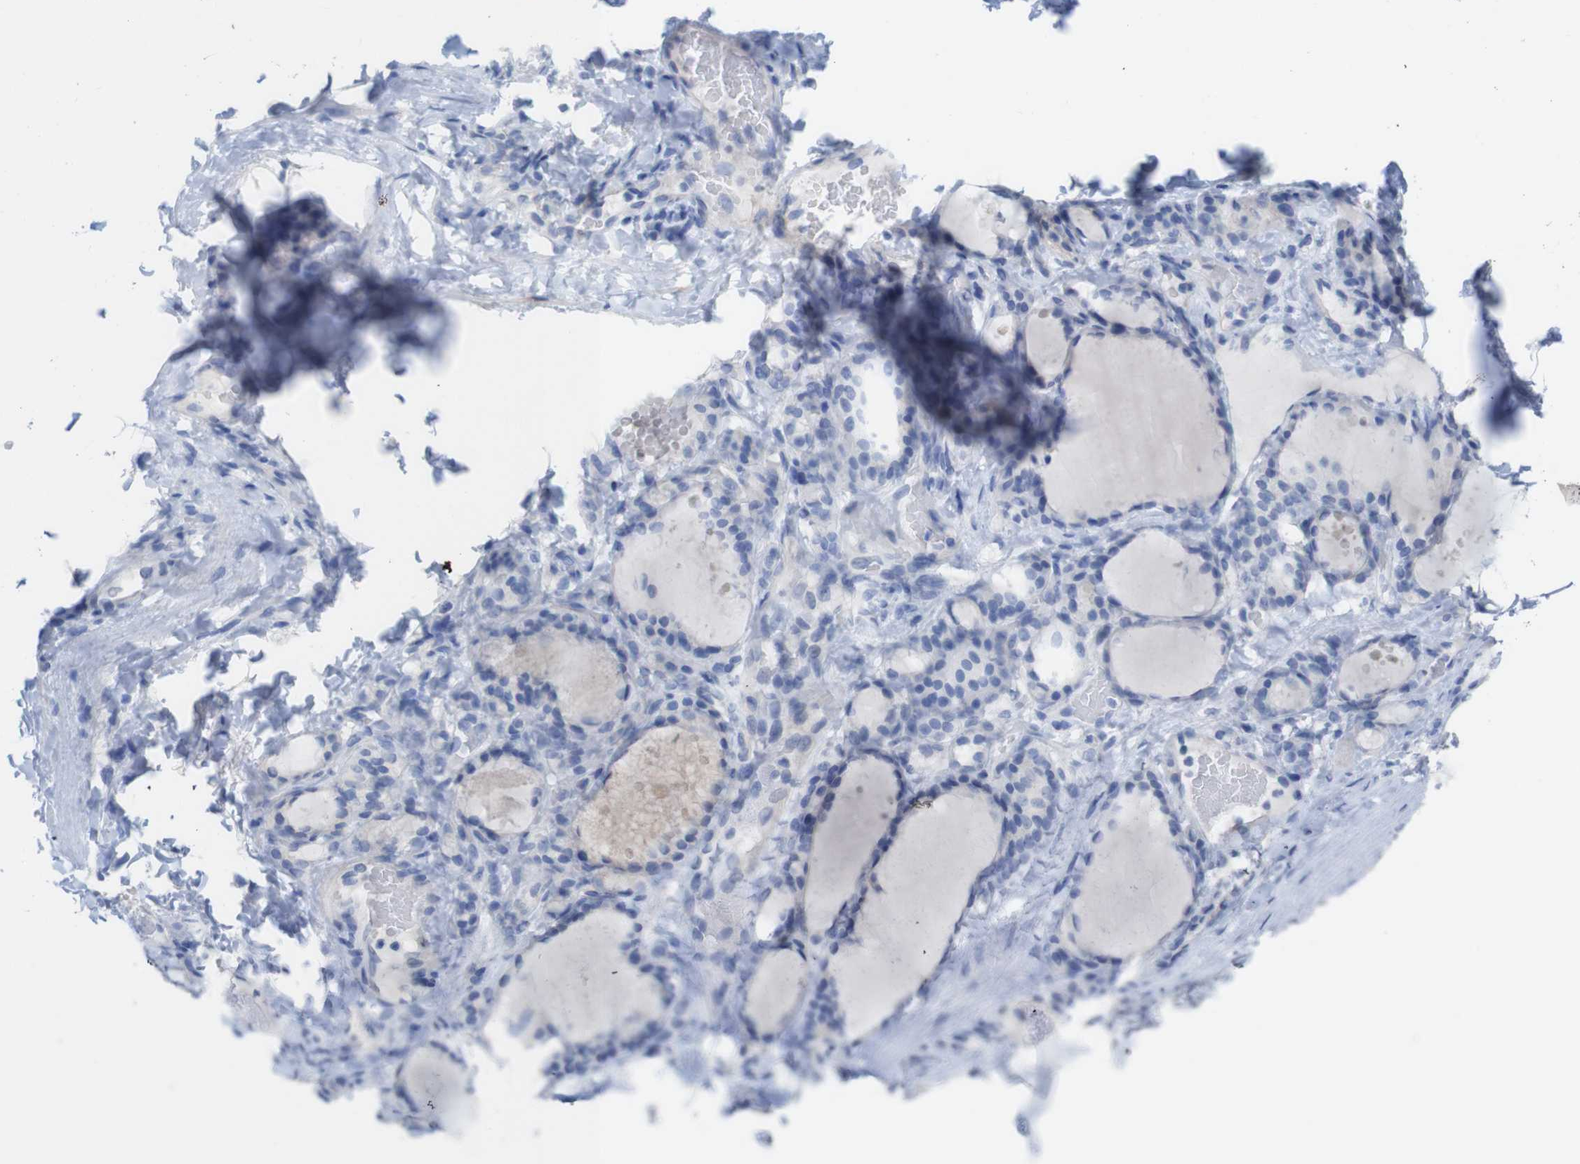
{"staining": {"intensity": "negative", "quantity": "none", "location": "none"}, "tissue": "thyroid gland", "cell_type": "Glandular cells", "image_type": "normal", "snomed": [{"axis": "morphology", "description": "Normal tissue, NOS"}, {"axis": "topography", "description": "Thyroid gland"}], "caption": "Thyroid gland stained for a protein using immunohistochemistry (IHC) demonstrates no positivity glandular cells.", "gene": "PNMA1", "patient": {"sex": "female", "age": 28}}